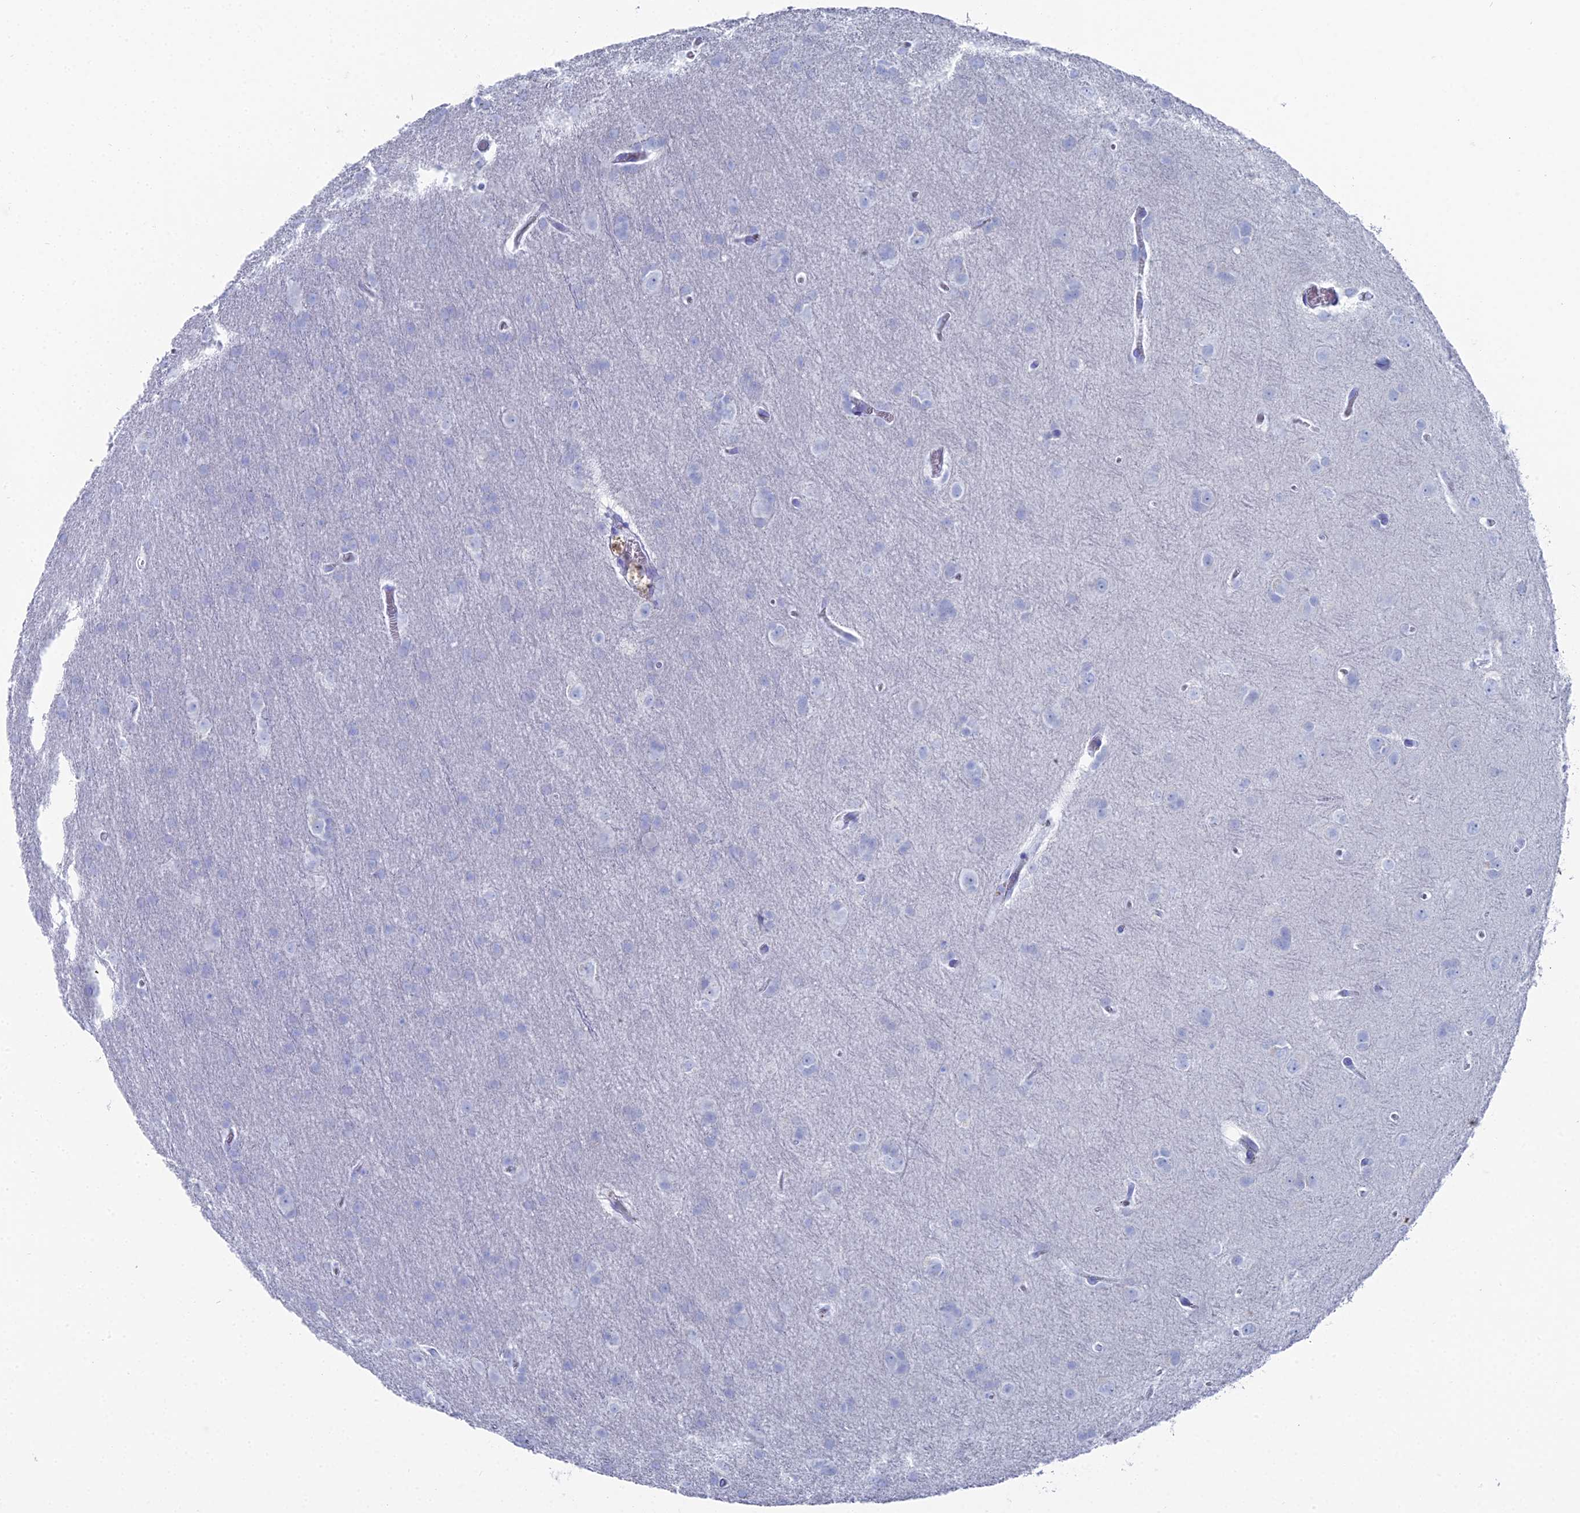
{"staining": {"intensity": "negative", "quantity": "none", "location": "none"}, "tissue": "glioma", "cell_type": "Tumor cells", "image_type": "cancer", "snomed": [{"axis": "morphology", "description": "Glioma, malignant, Low grade"}, {"axis": "topography", "description": "Brain"}], "caption": "Low-grade glioma (malignant) was stained to show a protein in brown. There is no significant expression in tumor cells. (DAB immunohistochemistry with hematoxylin counter stain).", "gene": "ENPP3", "patient": {"sex": "female", "age": 32}}